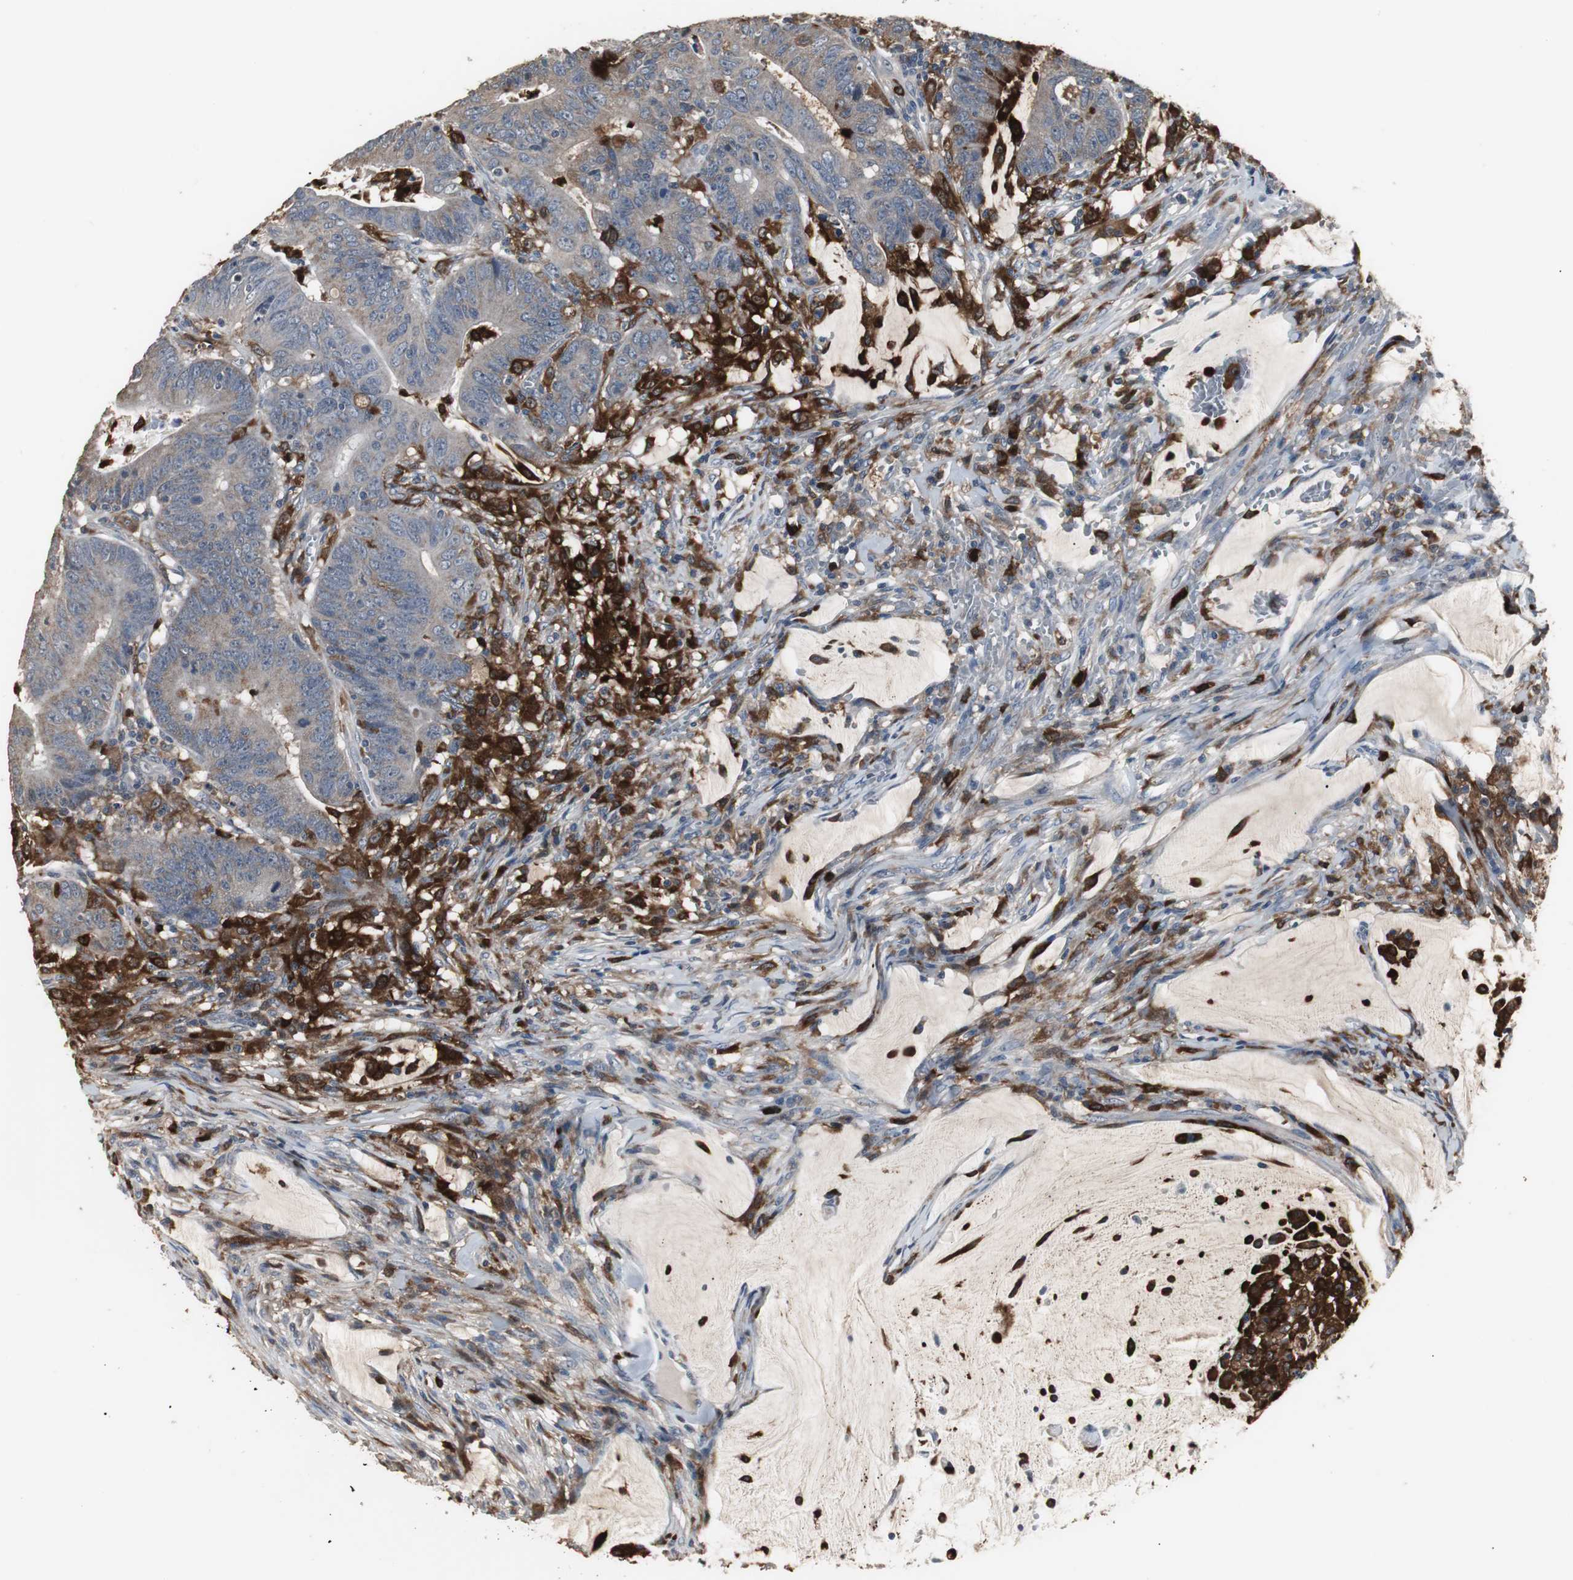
{"staining": {"intensity": "weak", "quantity": ">75%", "location": "cytoplasmic/membranous"}, "tissue": "colorectal cancer", "cell_type": "Tumor cells", "image_type": "cancer", "snomed": [{"axis": "morphology", "description": "Adenocarcinoma, NOS"}, {"axis": "topography", "description": "Colon"}], "caption": "Immunohistochemistry histopathology image of adenocarcinoma (colorectal) stained for a protein (brown), which displays low levels of weak cytoplasmic/membranous expression in approximately >75% of tumor cells.", "gene": "NCF2", "patient": {"sex": "male", "age": 45}}